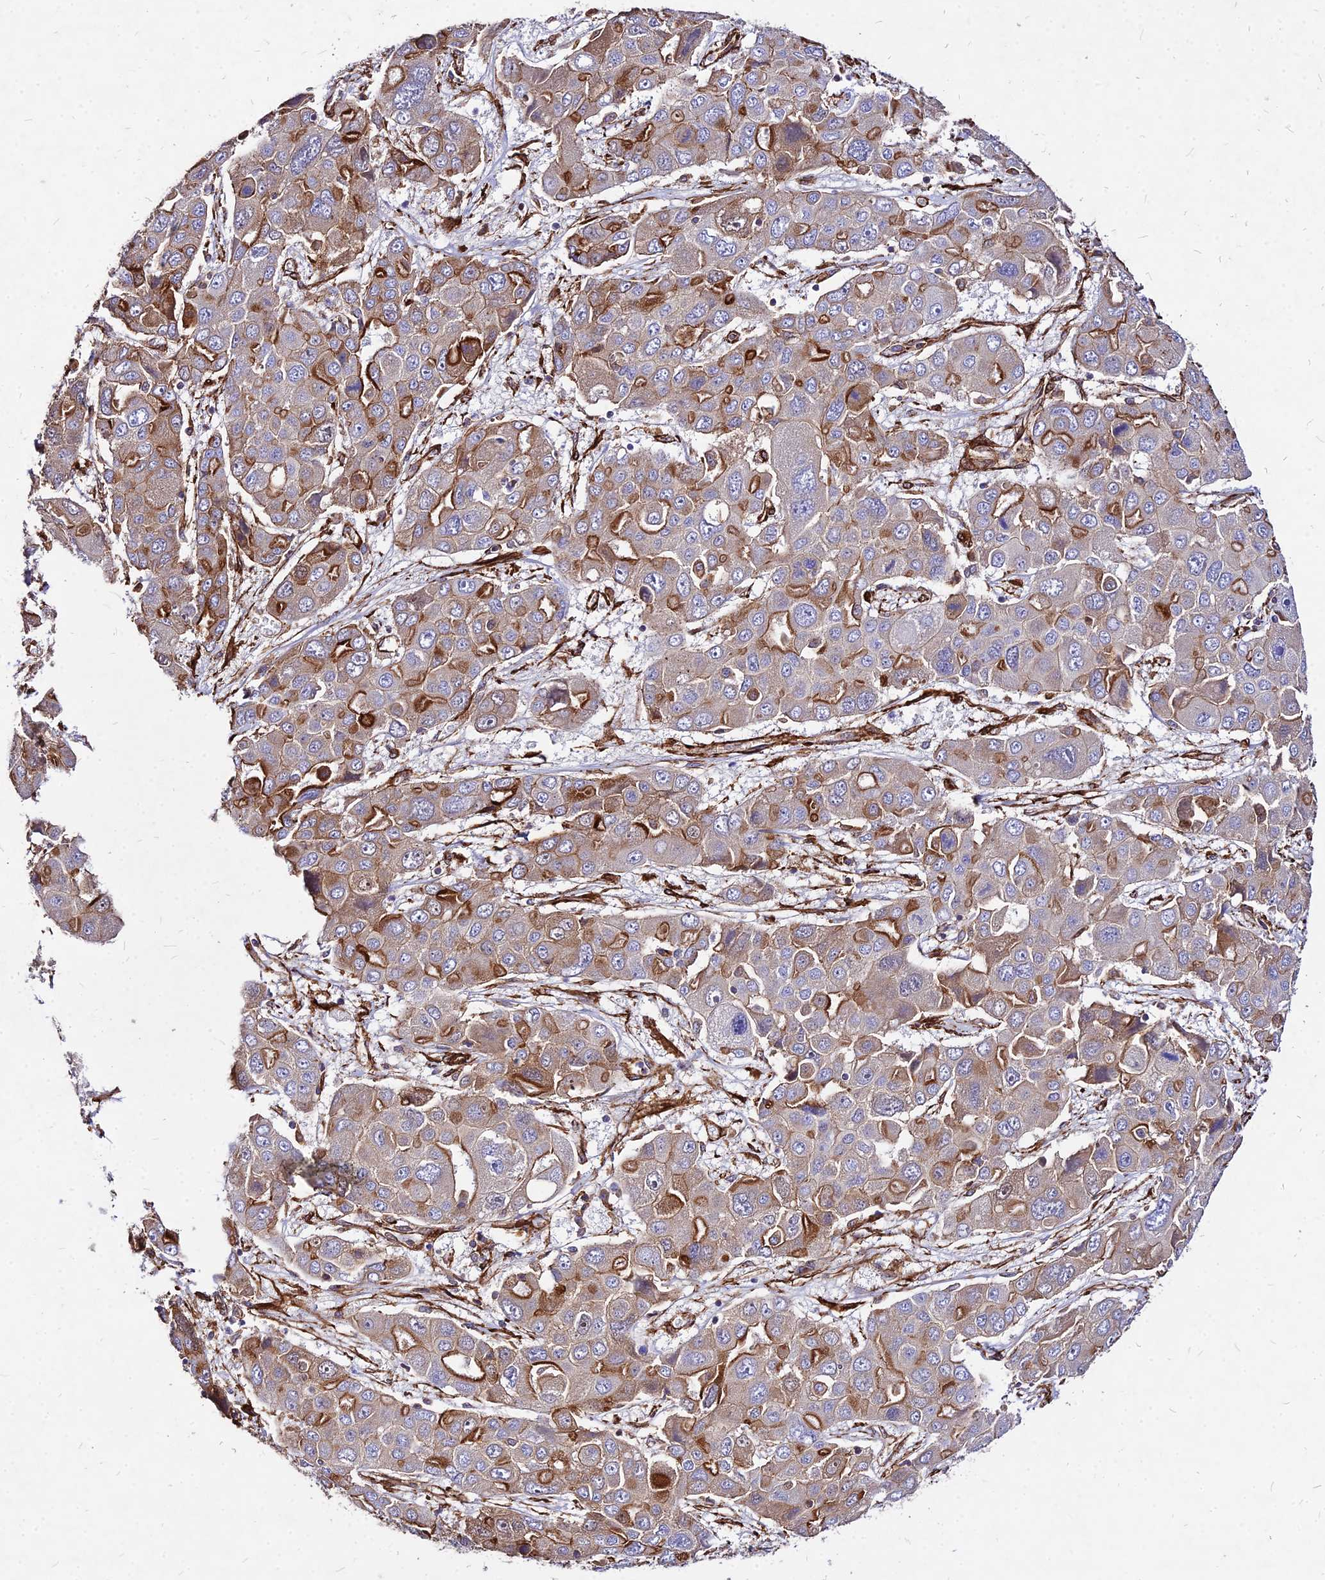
{"staining": {"intensity": "moderate", "quantity": "25%-75%", "location": "cytoplasmic/membranous"}, "tissue": "liver cancer", "cell_type": "Tumor cells", "image_type": "cancer", "snomed": [{"axis": "morphology", "description": "Cholangiocarcinoma"}, {"axis": "topography", "description": "Liver"}], "caption": "About 25%-75% of tumor cells in liver cancer (cholangiocarcinoma) display moderate cytoplasmic/membranous protein staining as visualized by brown immunohistochemical staining.", "gene": "EFCC1", "patient": {"sex": "male", "age": 67}}